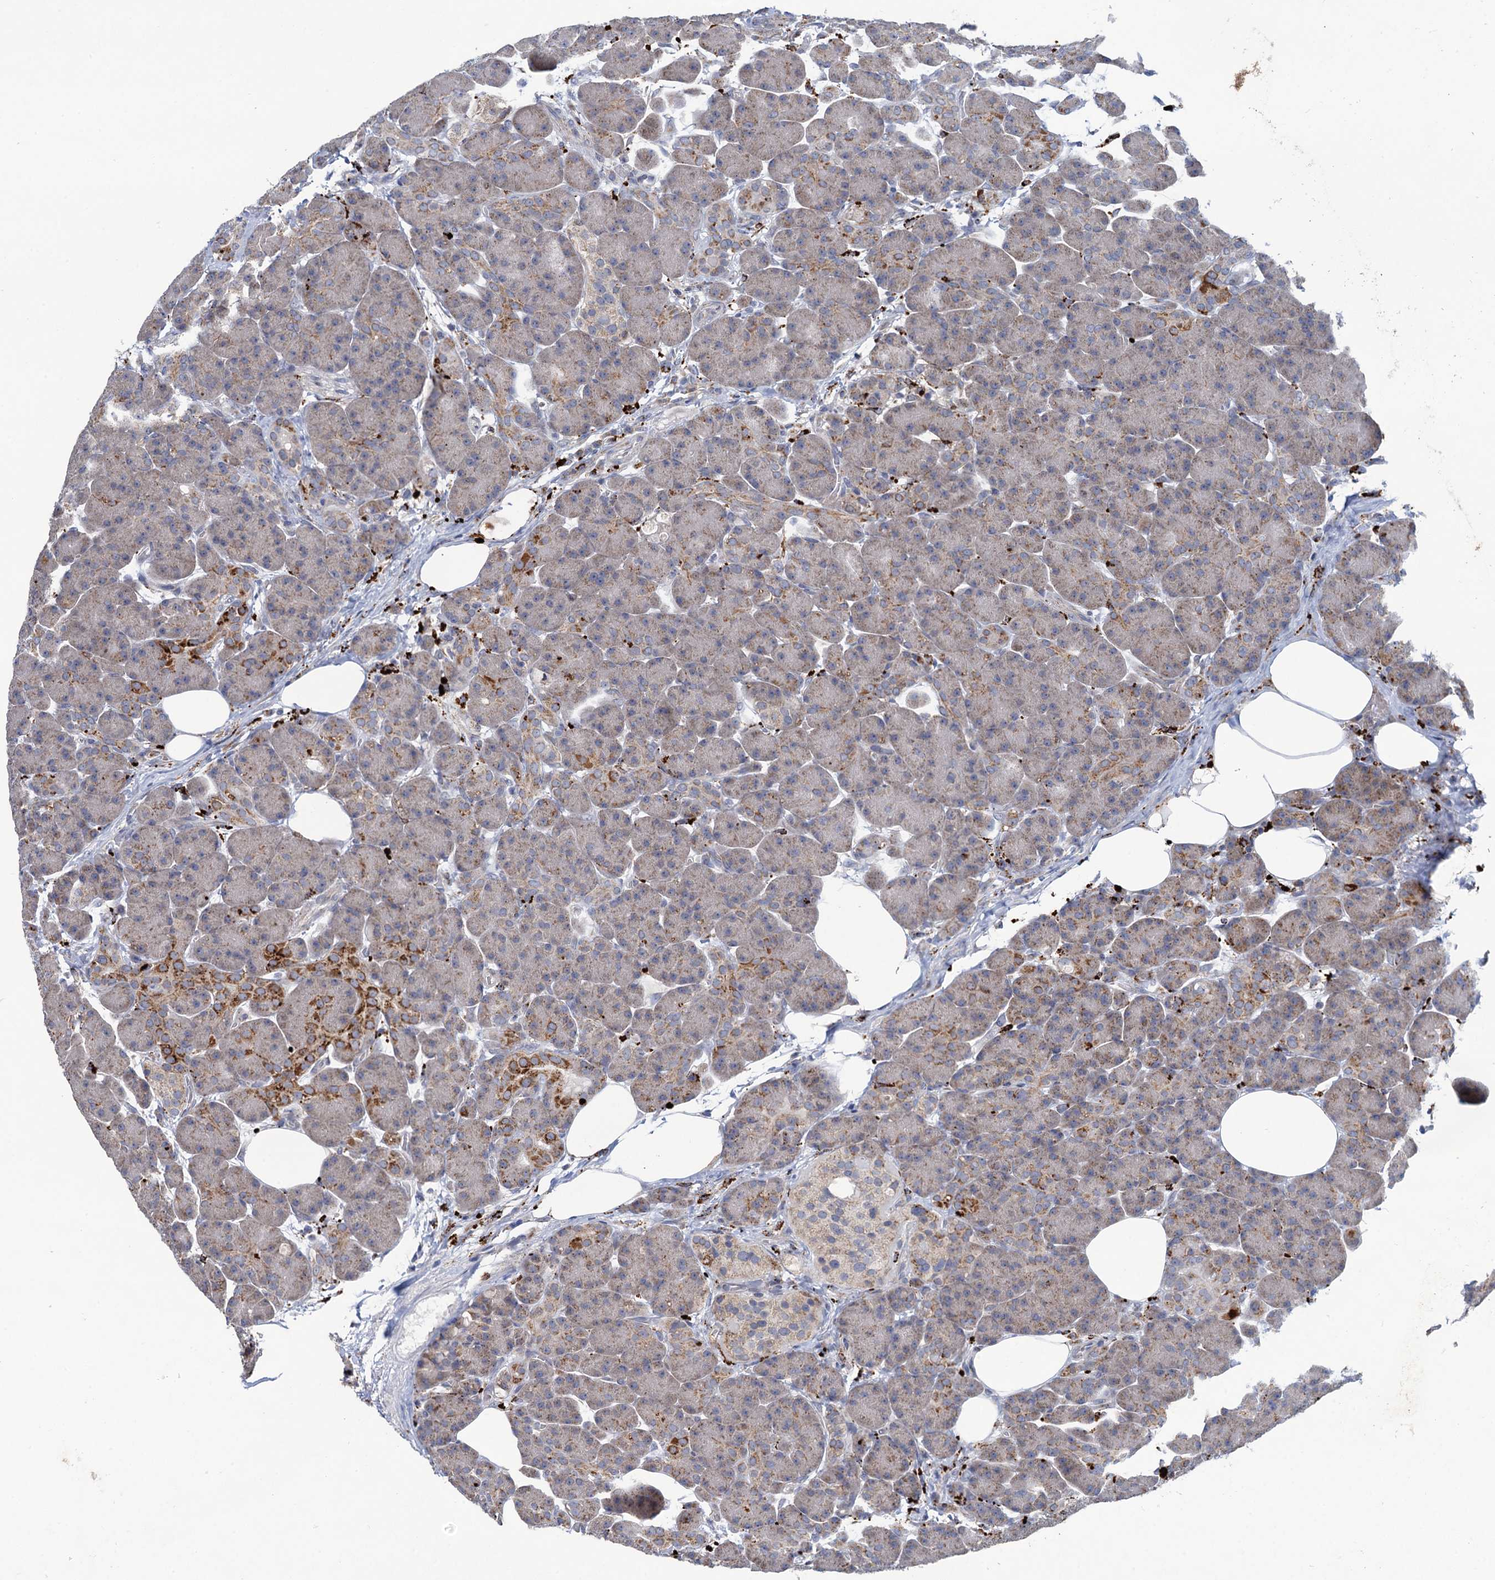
{"staining": {"intensity": "moderate", "quantity": "<25%", "location": "cytoplasmic/membranous"}, "tissue": "pancreas", "cell_type": "Exocrine glandular cells", "image_type": "normal", "snomed": [{"axis": "morphology", "description": "Normal tissue, NOS"}, {"axis": "topography", "description": "Pancreas"}], "caption": "Protein staining demonstrates moderate cytoplasmic/membranous staining in approximately <25% of exocrine glandular cells in unremarkable pancreas.", "gene": "ANKS3", "patient": {"sex": "male", "age": 63}}